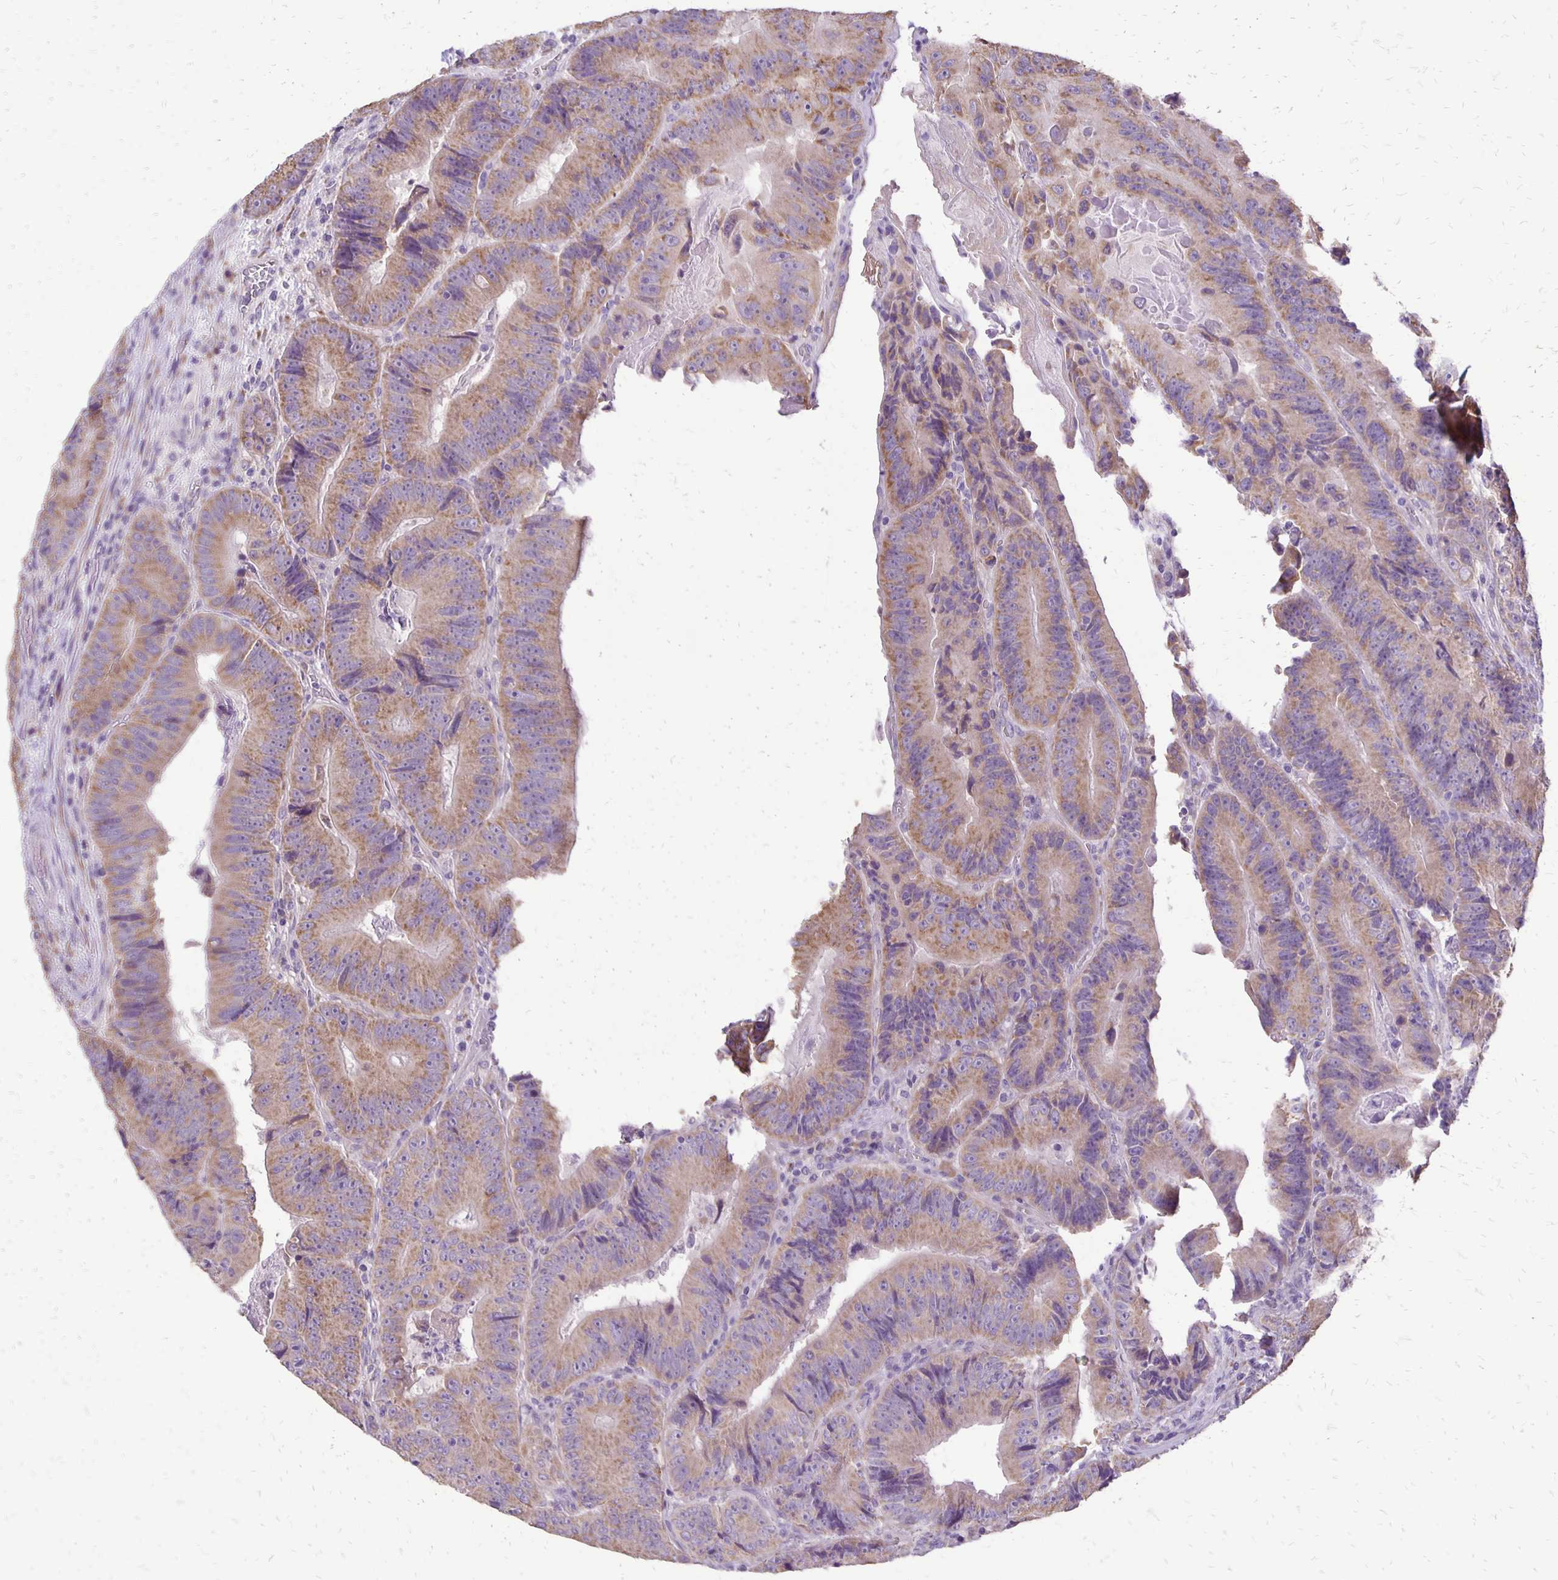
{"staining": {"intensity": "moderate", "quantity": ">75%", "location": "cytoplasmic/membranous"}, "tissue": "colorectal cancer", "cell_type": "Tumor cells", "image_type": "cancer", "snomed": [{"axis": "morphology", "description": "Adenocarcinoma, NOS"}, {"axis": "topography", "description": "Colon"}], "caption": "Human colorectal cancer stained with a protein marker shows moderate staining in tumor cells.", "gene": "ANKRD45", "patient": {"sex": "female", "age": 86}}